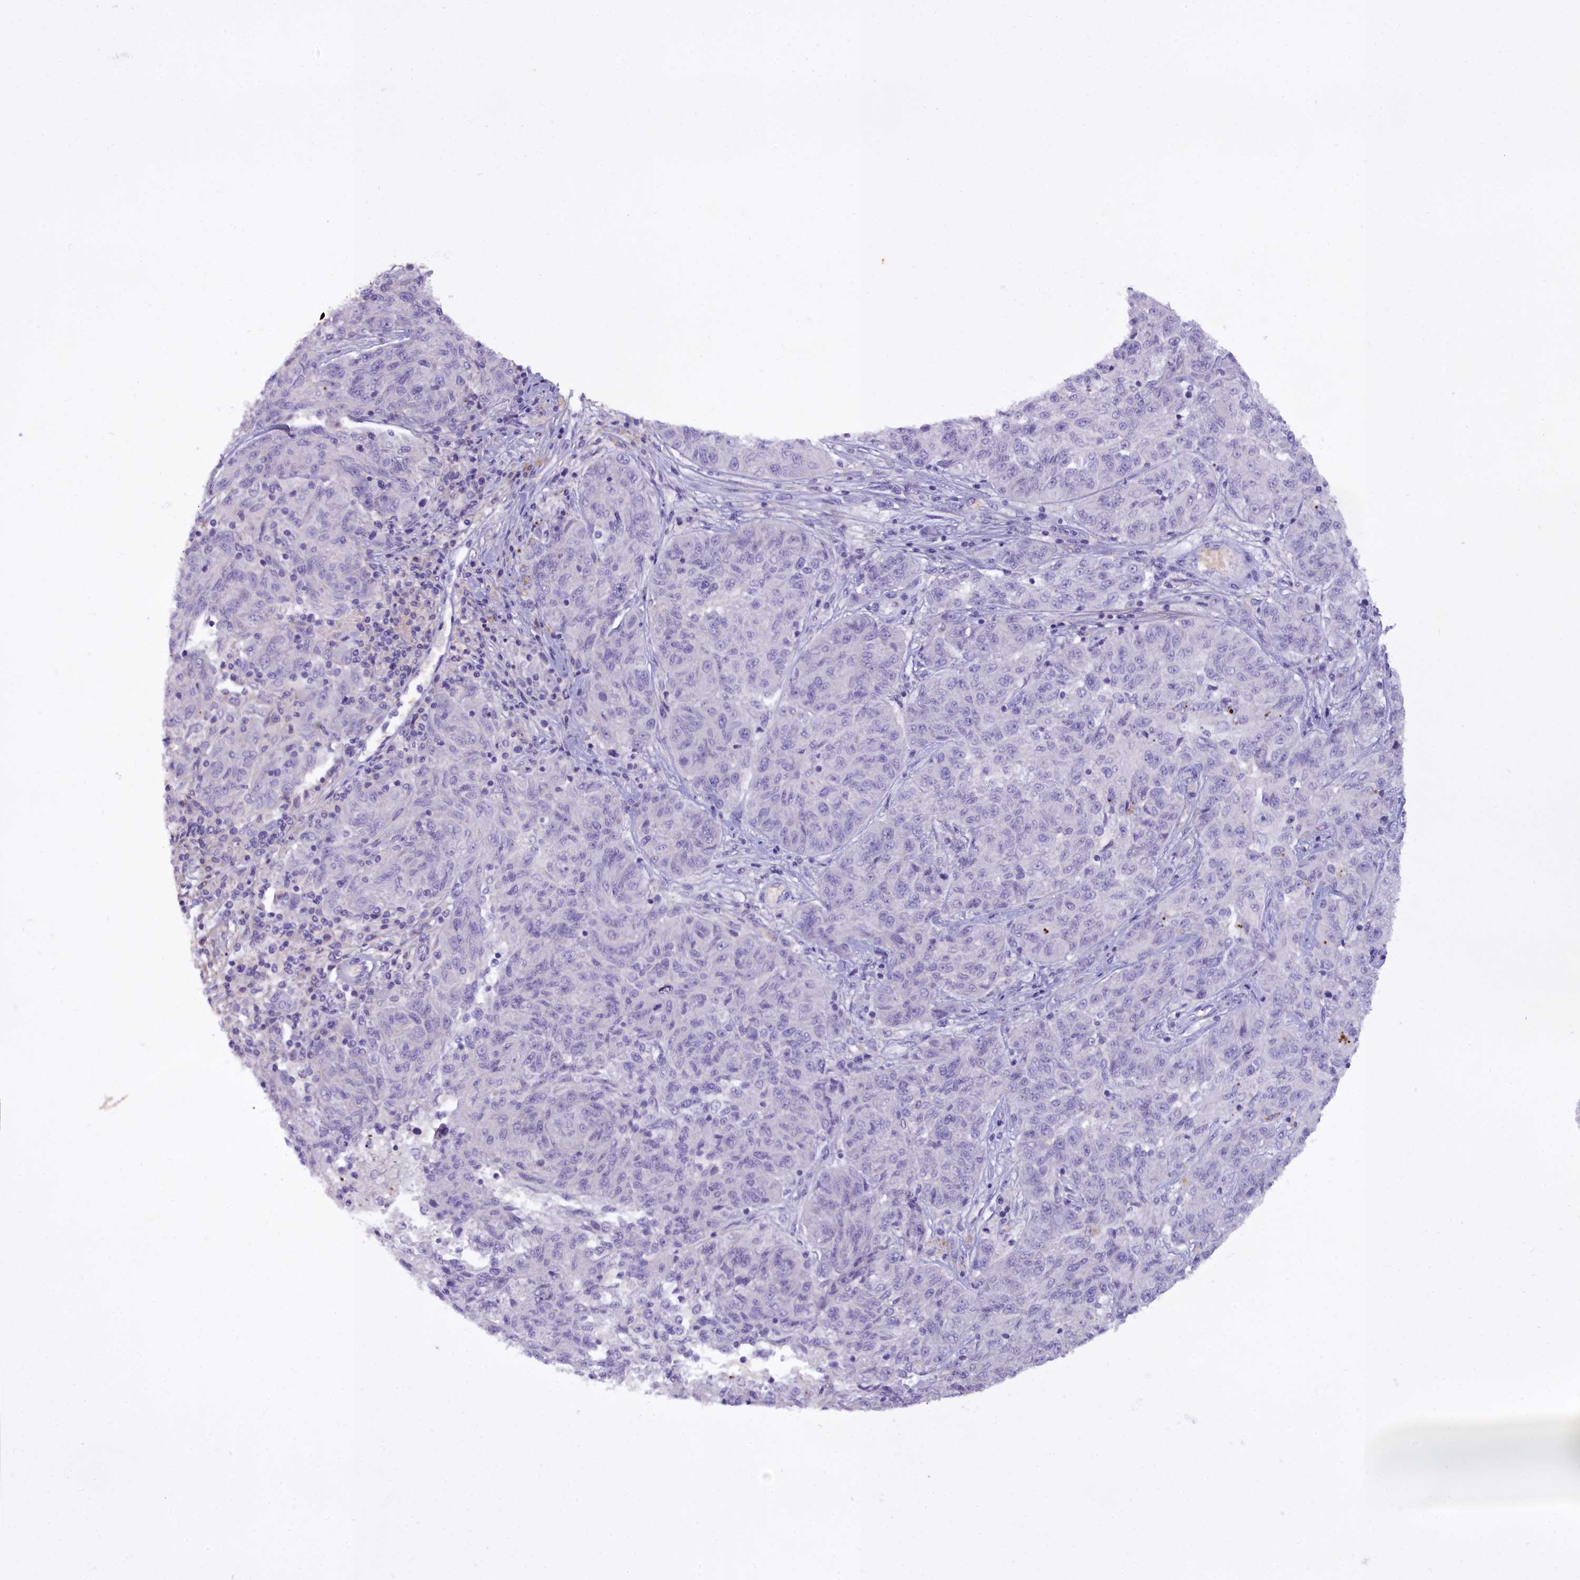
{"staining": {"intensity": "negative", "quantity": "none", "location": "none"}, "tissue": "melanoma", "cell_type": "Tumor cells", "image_type": "cancer", "snomed": [{"axis": "morphology", "description": "Malignant melanoma, NOS"}, {"axis": "topography", "description": "Skin"}], "caption": "Tumor cells show no significant protein expression in melanoma.", "gene": "OSTN", "patient": {"sex": "male", "age": 53}}